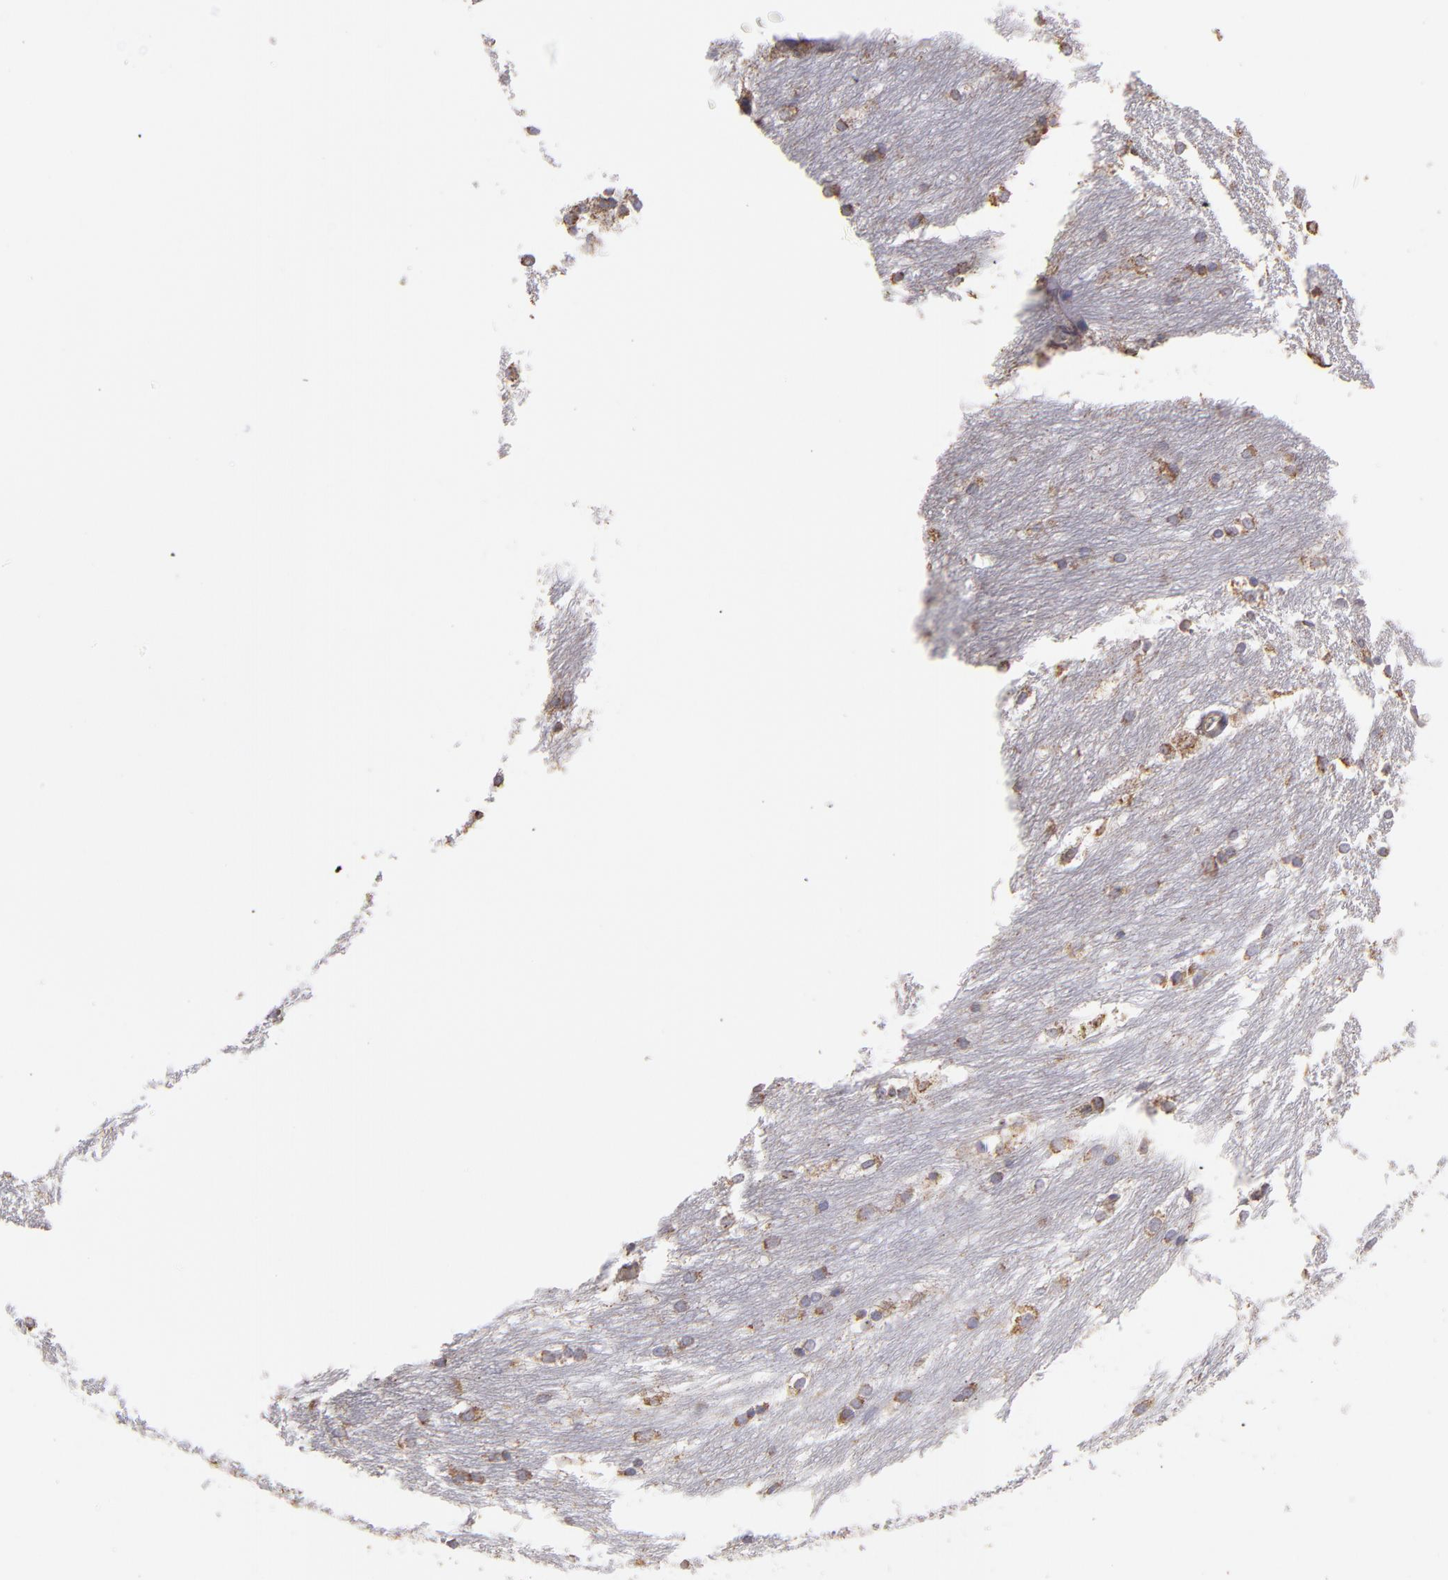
{"staining": {"intensity": "negative", "quantity": "none", "location": "none"}, "tissue": "caudate", "cell_type": "Glial cells", "image_type": "normal", "snomed": [{"axis": "morphology", "description": "Normal tissue, NOS"}, {"axis": "topography", "description": "Lateral ventricle wall"}], "caption": "Glial cells are negative for protein expression in normal human caudate. (DAB (3,3'-diaminobenzidine) immunohistochemistry (IHC) visualized using brightfield microscopy, high magnification).", "gene": "CALR", "patient": {"sex": "female", "age": 19}}